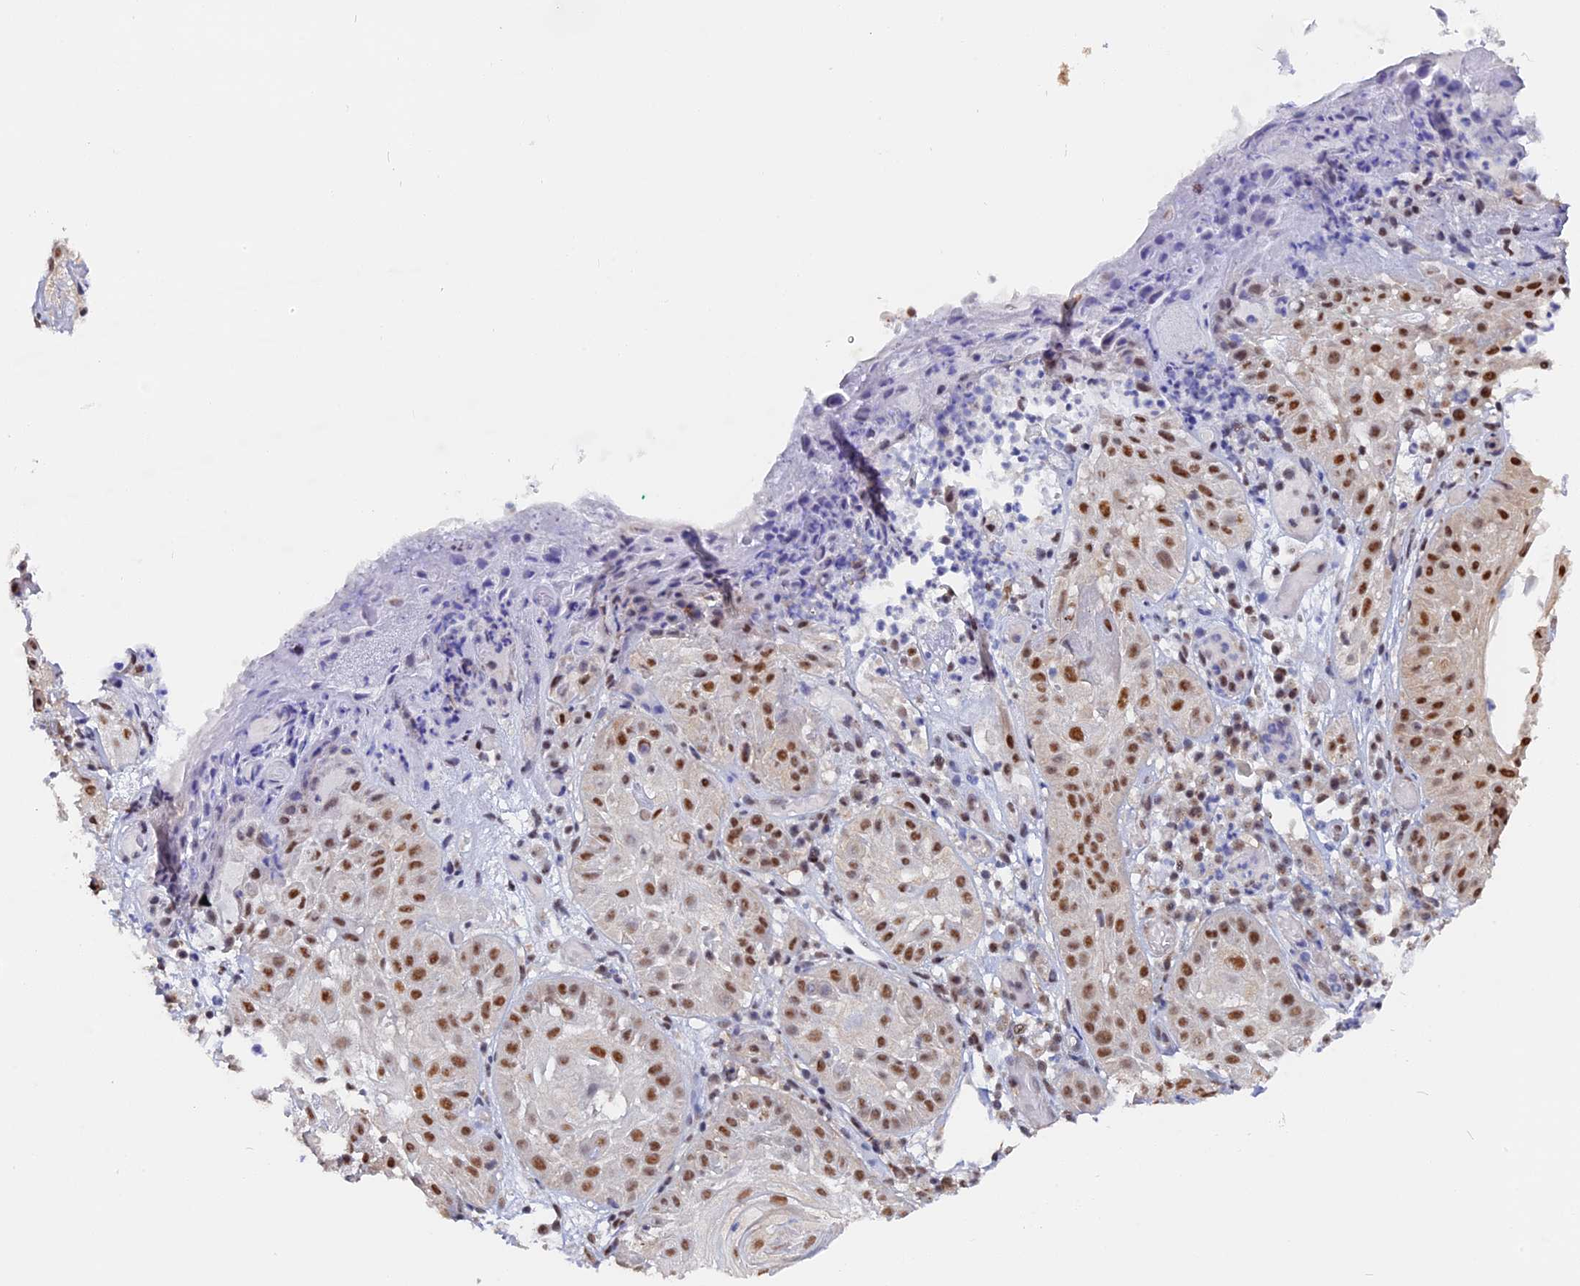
{"staining": {"intensity": "moderate", "quantity": ">75%", "location": "nuclear"}, "tissue": "skin cancer", "cell_type": "Tumor cells", "image_type": "cancer", "snomed": [{"axis": "morphology", "description": "Normal tissue, NOS"}, {"axis": "morphology", "description": "Basal cell carcinoma"}, {"axis": "topography", "description": "Skin"}], "caption": "Brown immunohistochemical staining in skin cancer displays moderate nuclear expression in approximately >75% of tumor cells.", "gene": "CD2BP2", "patient": {"sex": "male", "age": 93}}